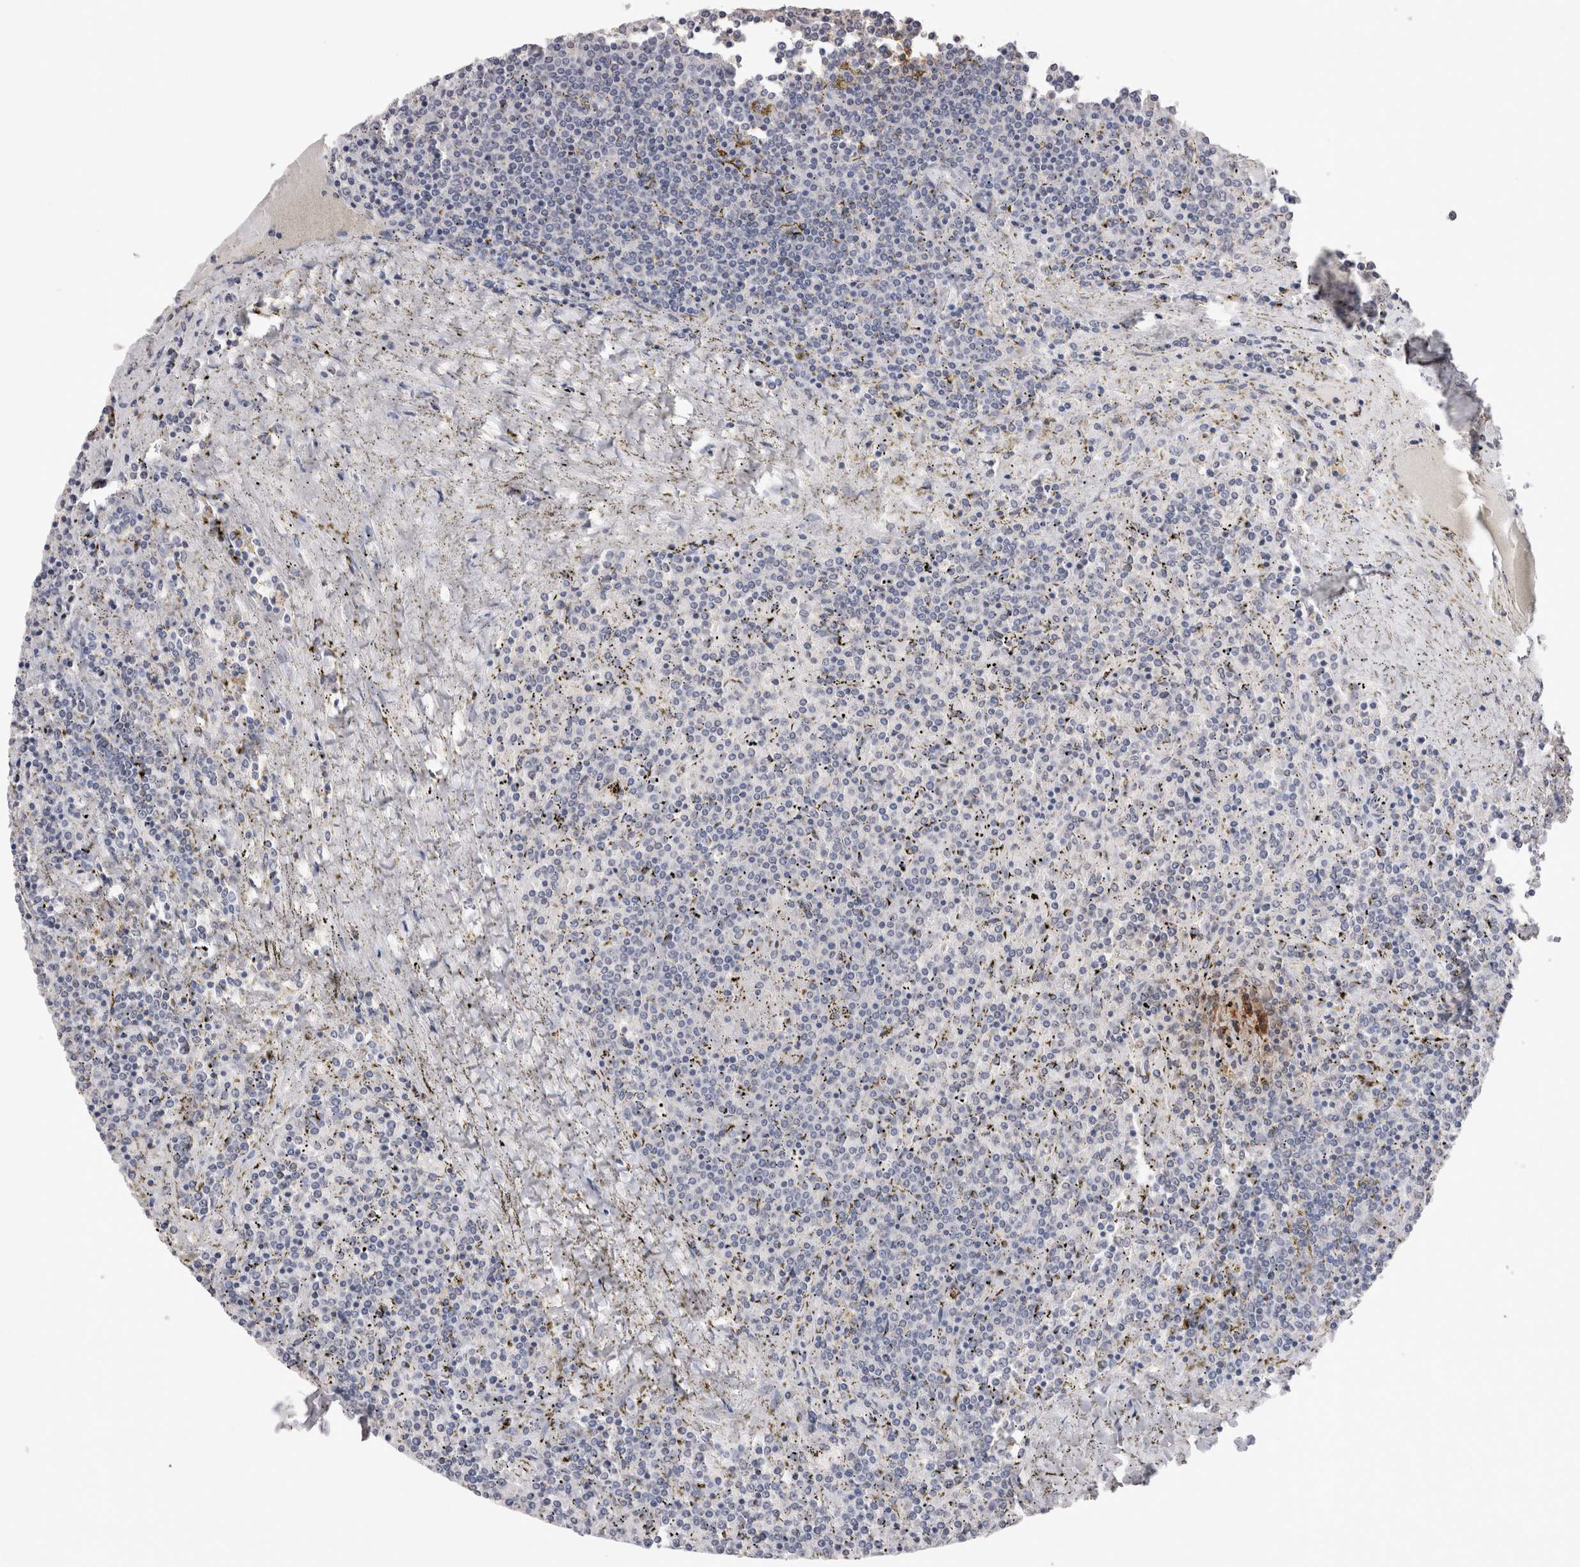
{"staining": {"intensity": "negative", "quantity": "none", "location": "none"}, "tissue": "lymphoma", "cell_type": "Tumor cells", "image_type": "cancer", "snomed": [{"axis": "morphology", "description": "Malignant lymphoma, non-Hodgkin's type, Low grade"}, {"axis": "topography", "description": "Spleen"}], "caption": "Tumor cells are negative for brown protein staining in lymphoma. (Brightfield microscopy of DAB (3,3'-diaminobenzidine) immunohistochemistry (IHC) at high magnification).", "gene": "CDH6", "patient": {"sex": "female", "age": 19}}